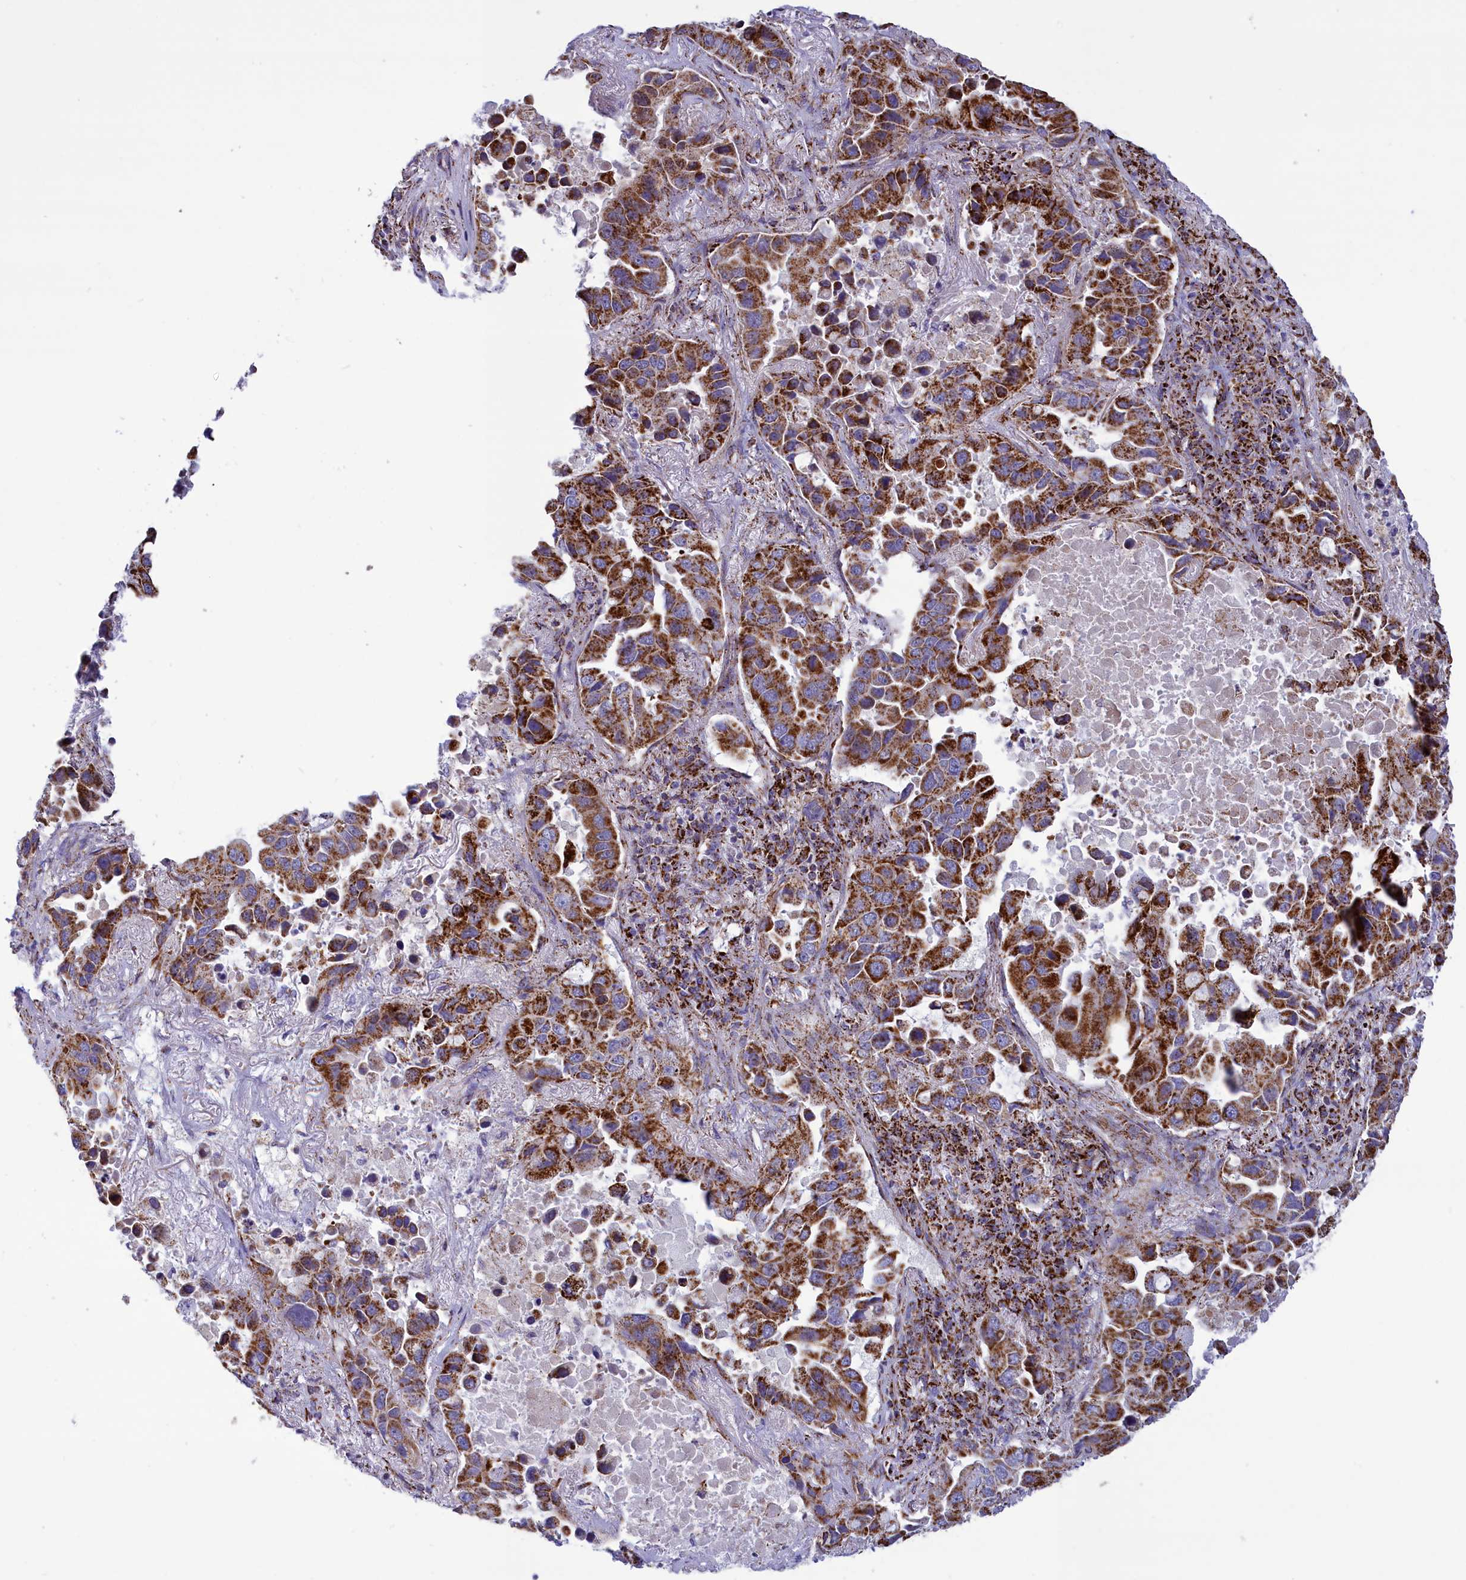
{"staining": {"intensity": "strong", "quantity": ">75%", "location": "cytoplasmic/membranous"}, "tissue": "lung cancer", "cell_type": "Tumor cells", "image_type": "cancer", "snomed": [{"axis": "morphology", "description": "Adenocarcinoma, NOS"}, {"axis": "topography", "description": "Lung"}], "caption": "This micrograph demonstrates immunohistochemistry staining of lung adenocarcinoma, with high strong cytoplasmic/membranous staining in approximately >75% of tumor cells.", "gene": "ISOC2", "patient": {"sex": "male", "age": 64}}